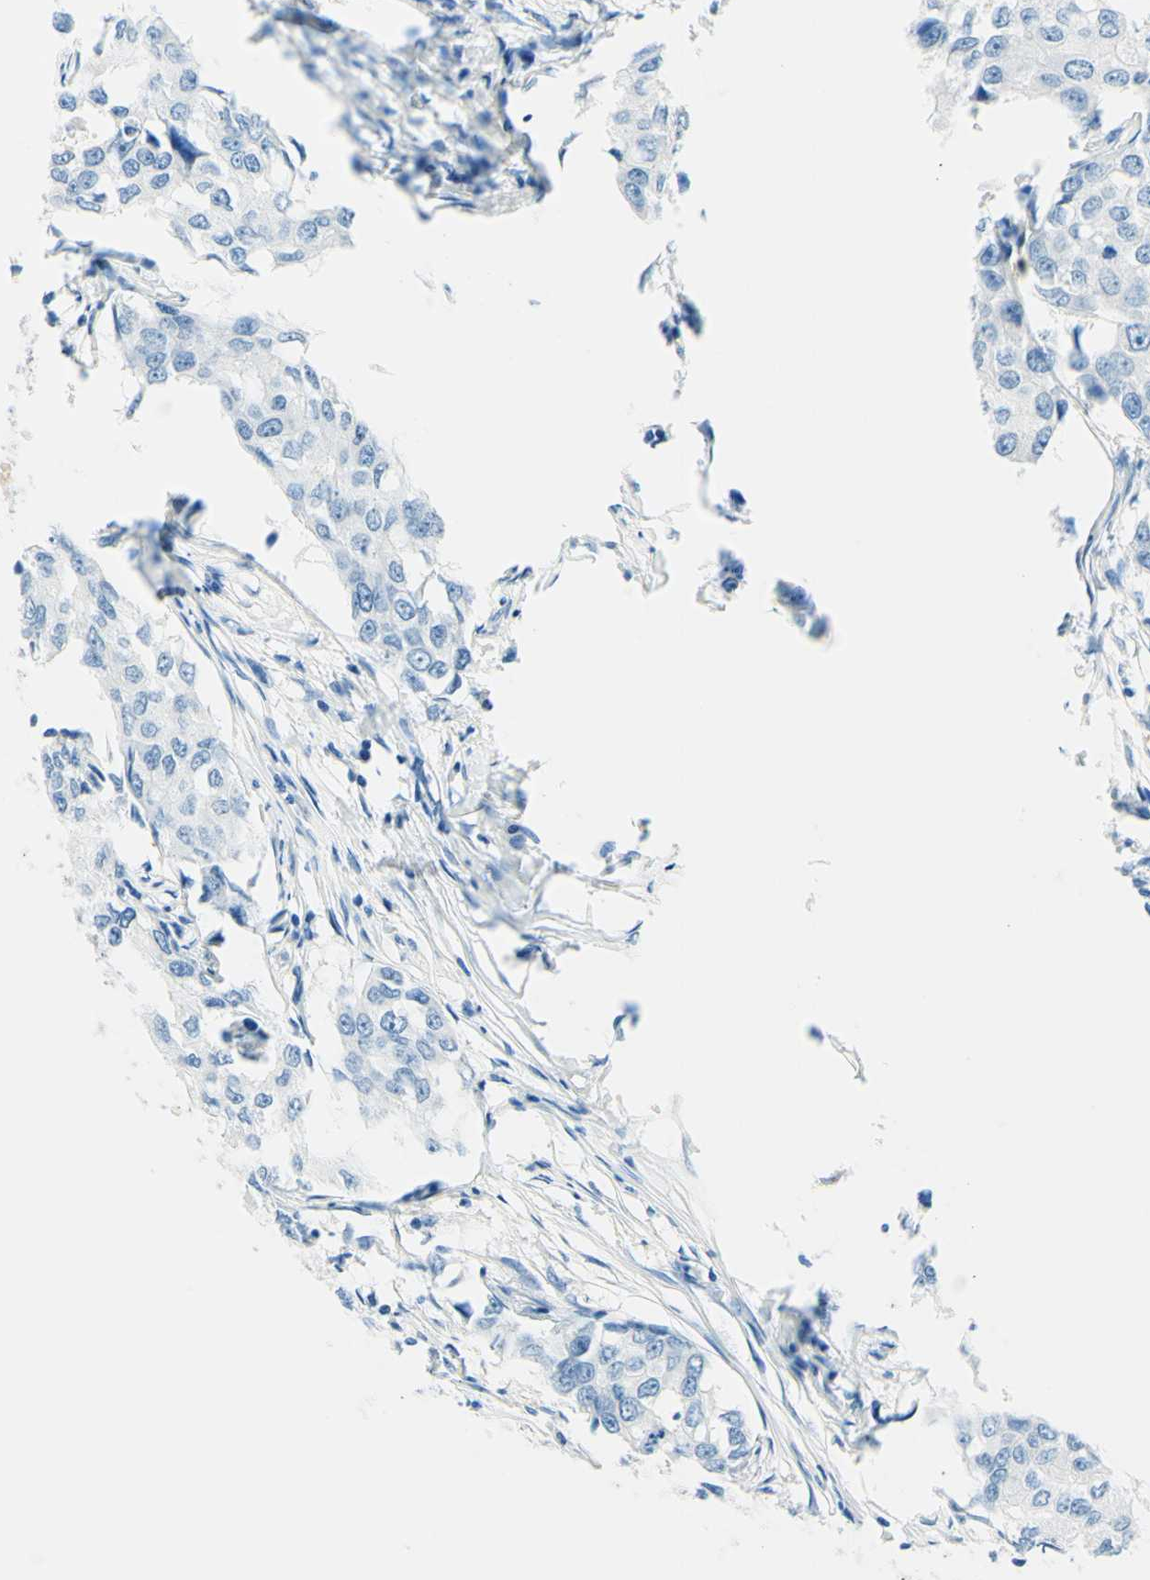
{"staining": {"intensity": "negative", "quantity": "none", "location": "none"}, "tissue": "breast cancer", "cell_type": "Tumor cells", "image_type": "cancer", "snomed": [{"axis": "morphology", "description": "Duct carcinoma"}, {"axis": "topography", "description": "Breast"}], "caption": "Immunohistochemistry (IHC) of breast cancer exhibits no positivity in tumor cells.", "gene": "PASD1", "patient": {"sex": "female", "age": 27}}